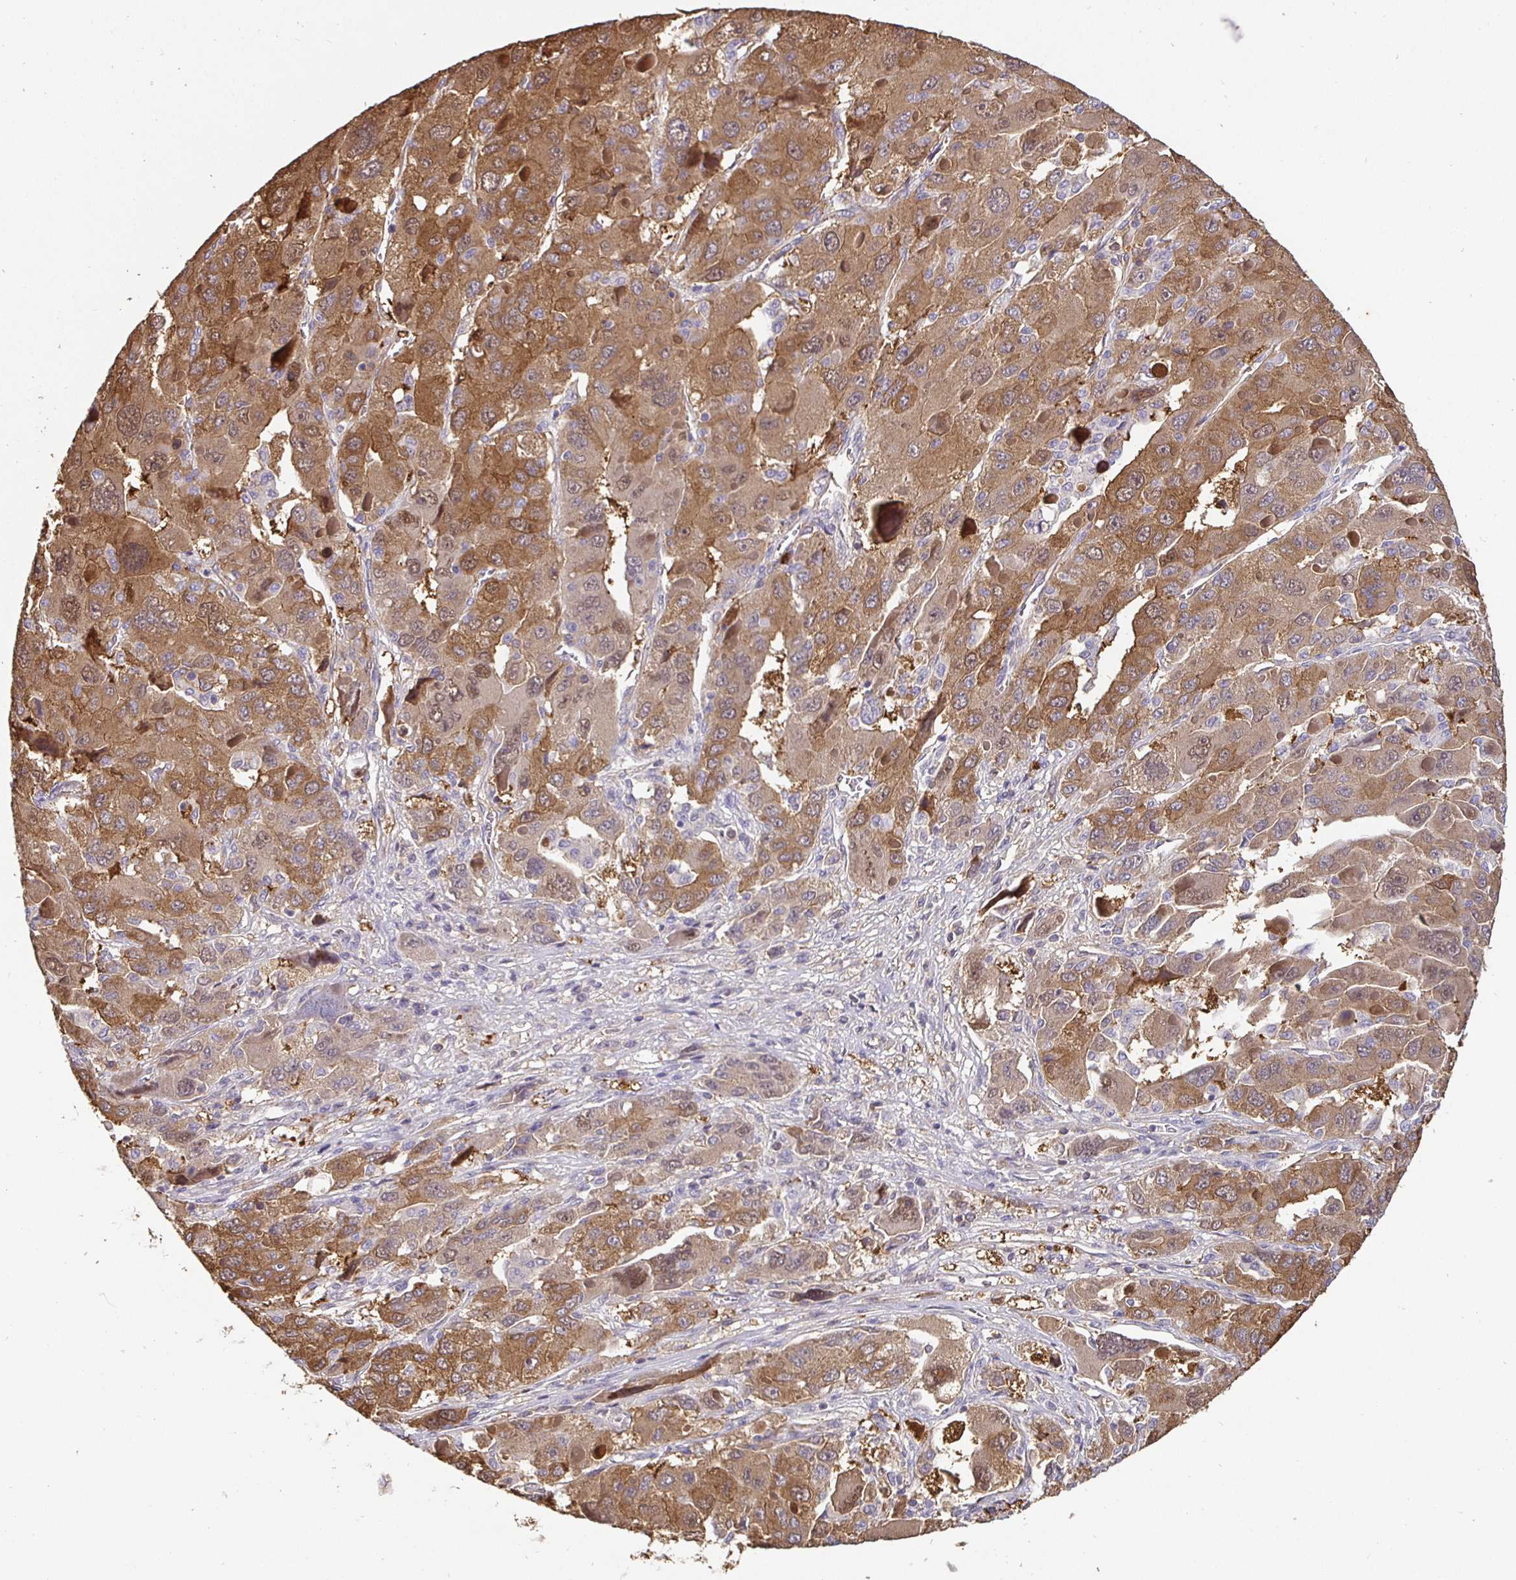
{"staining": {"intensity": "moderate", "quantity": ">75%", "location": "cytoplasmic/membranous,nuclear"}, "tissue": "liver cancer", "cell_type": "Tumor cells", "image_type": "cancer", "snomed": [{"axis": "morphology", "description": "Carcinoma, Hepatocellular, NOS"}, {"axis": "topography", "description": "Liver"}], "caption": "Moderate cytoplasmic/membranous and nuclear expression is appreciated in about >75% of tumor cells in liver cancer.", "gene": "SHISA4", "patient": {"sex": "female", "age": 41}}